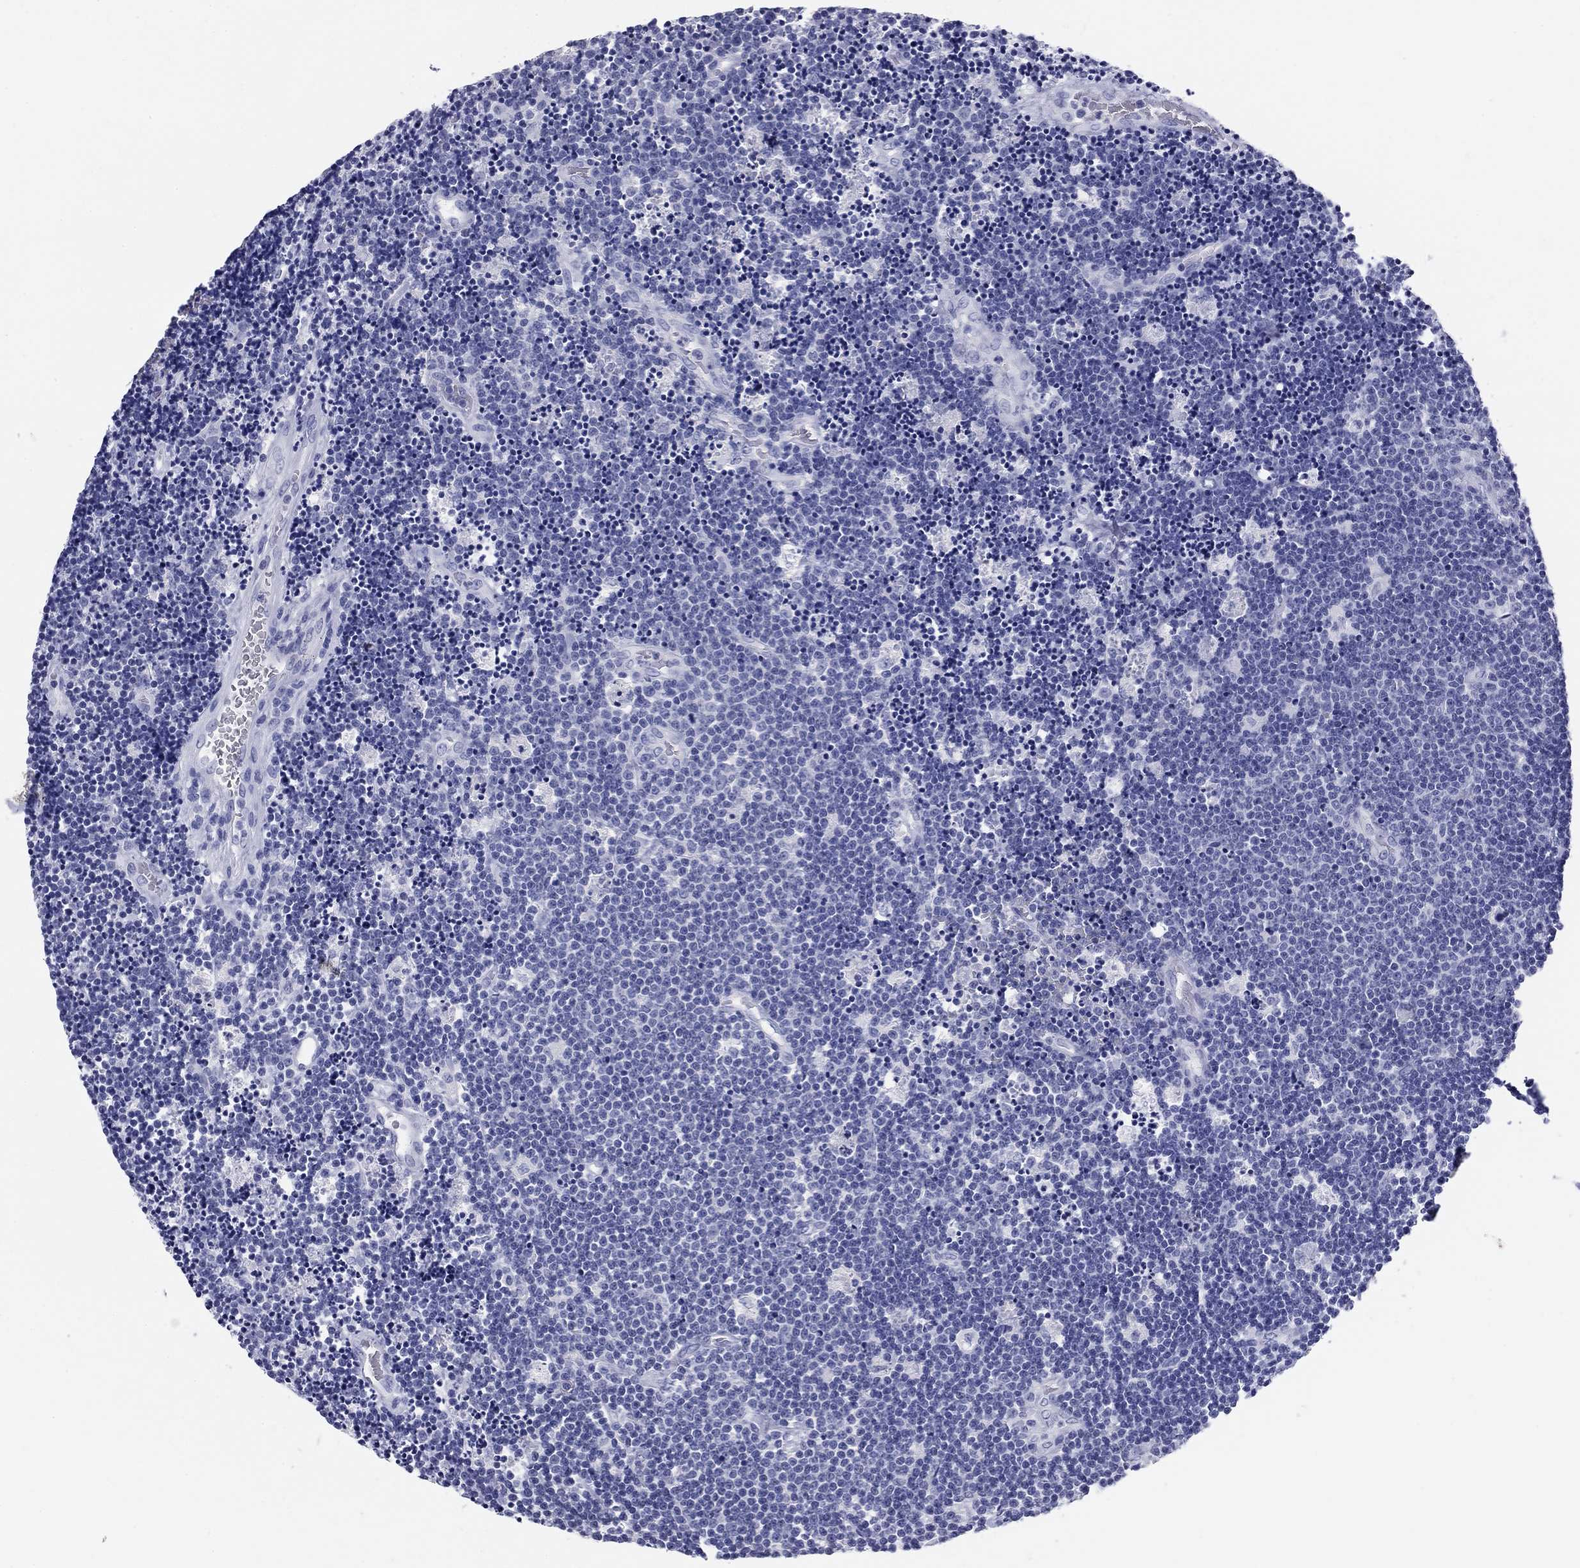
{"staining": {"intensity": "negative", "quantity": "none", "location": "none"}, "tissue": "lymphoma", "cell_type": "Tumor cells", "image_type": "cancer", "snomed": [{"axis": "morphology", "description": "Malignant lymphoma, non-Hodgkin's type, Low grade"}, {"axis": "topography", "description": "Brain"}], "caption": "Immunohistochemical staining of human low-grade malignant lymphoma, non-Hodgkin's type displays no significant expression in tumor cells.", "gene": "NPPA", "patient": {"sex": "female", "age": 66}}